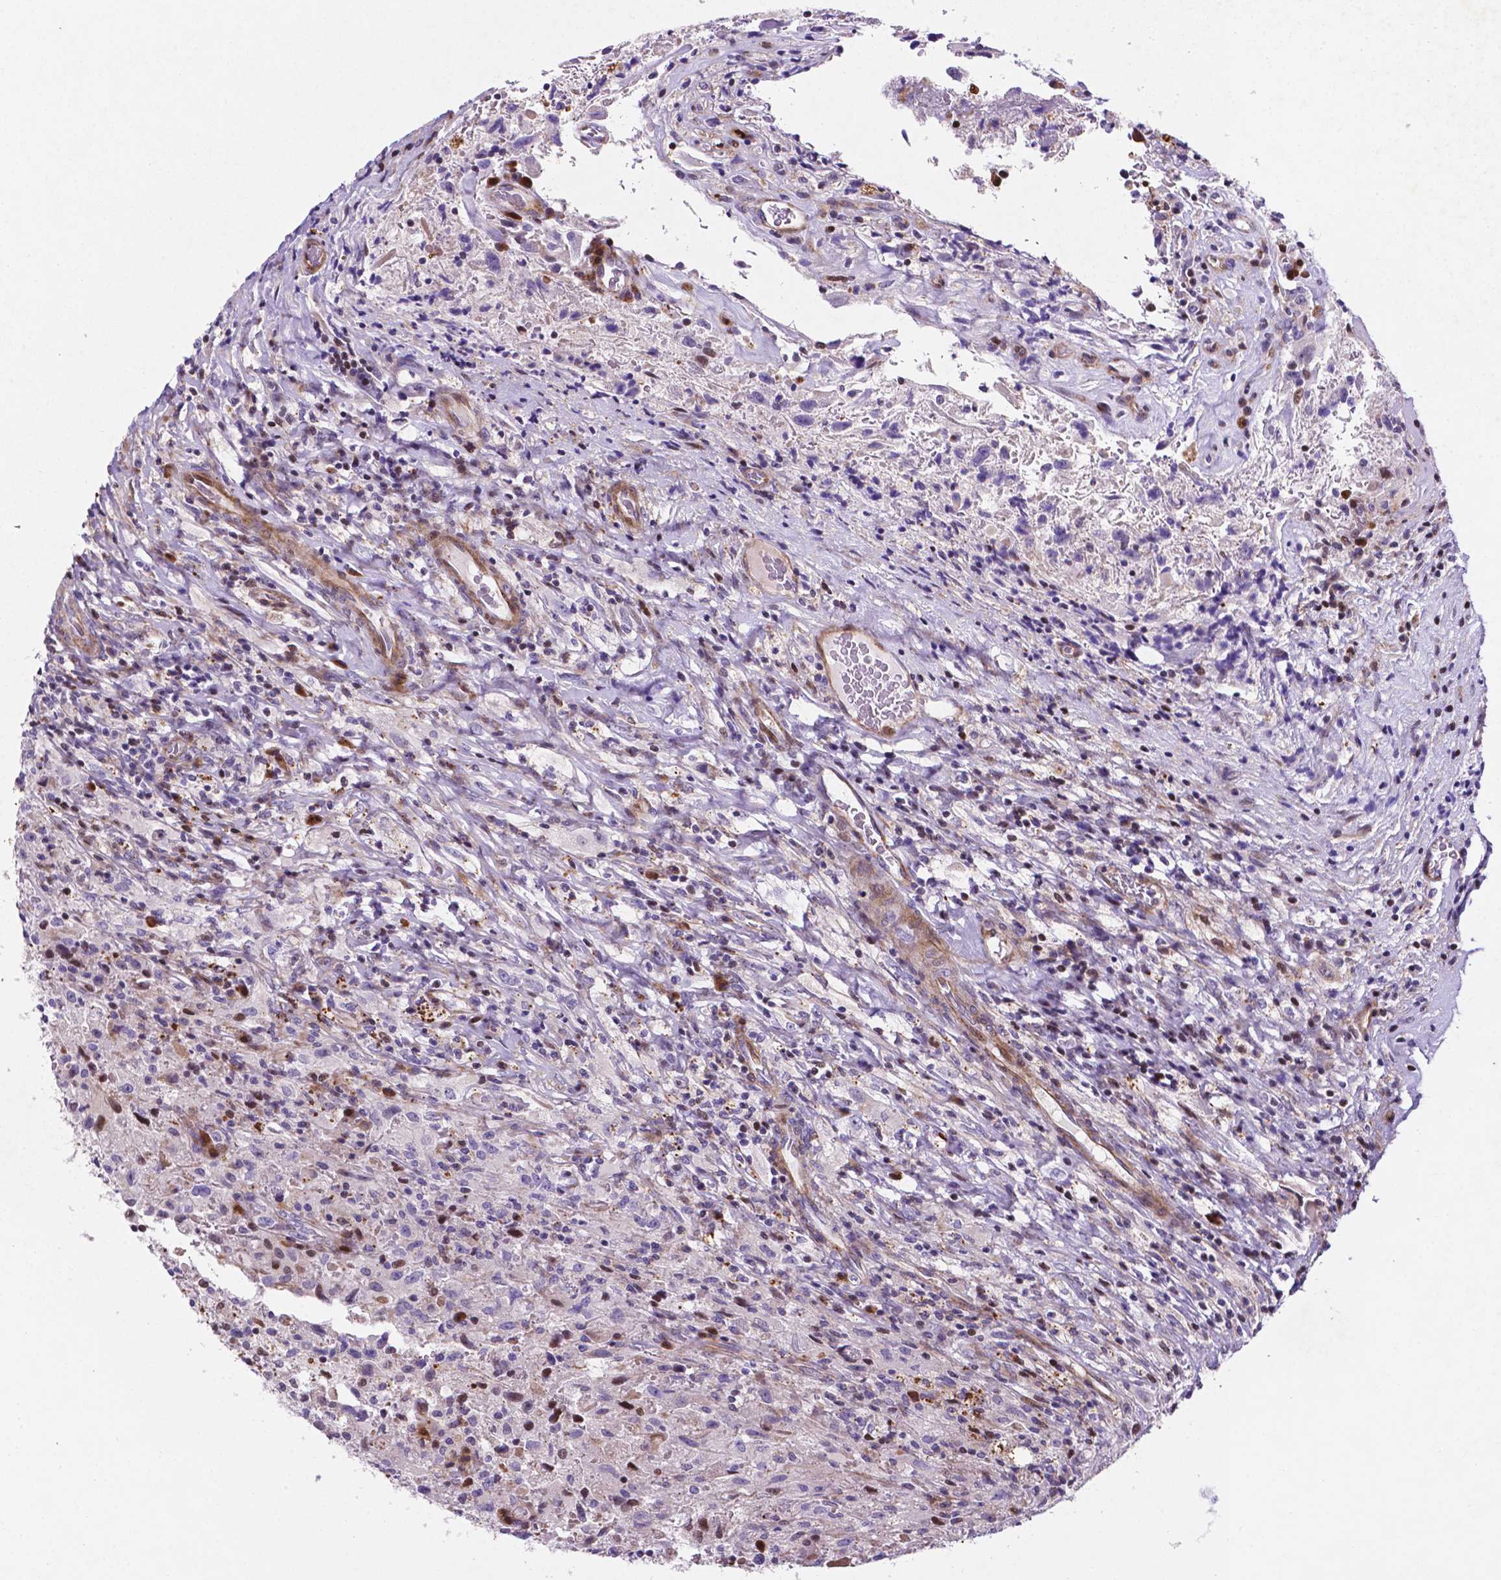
{"staining": {"intensity": "moderate", "quantity": "<25%", "location": "nuclear"}, "tissue": "glioma", "cell_type": "Tumor cells", "image_type": "cancer", "snomed": [{"axis": "morphology", "description": "Glioma, malignant, High grade"}, {"axis": "topography", "description": "Brain"}], "caption": "Immunohistochemical staining of human malignant glioma (high-grade) displays moderate nuclear protein expression in about <25% of tumor cells.", "gene": "TM4SF20", "patient": {"sex": "male", "age": 68}}